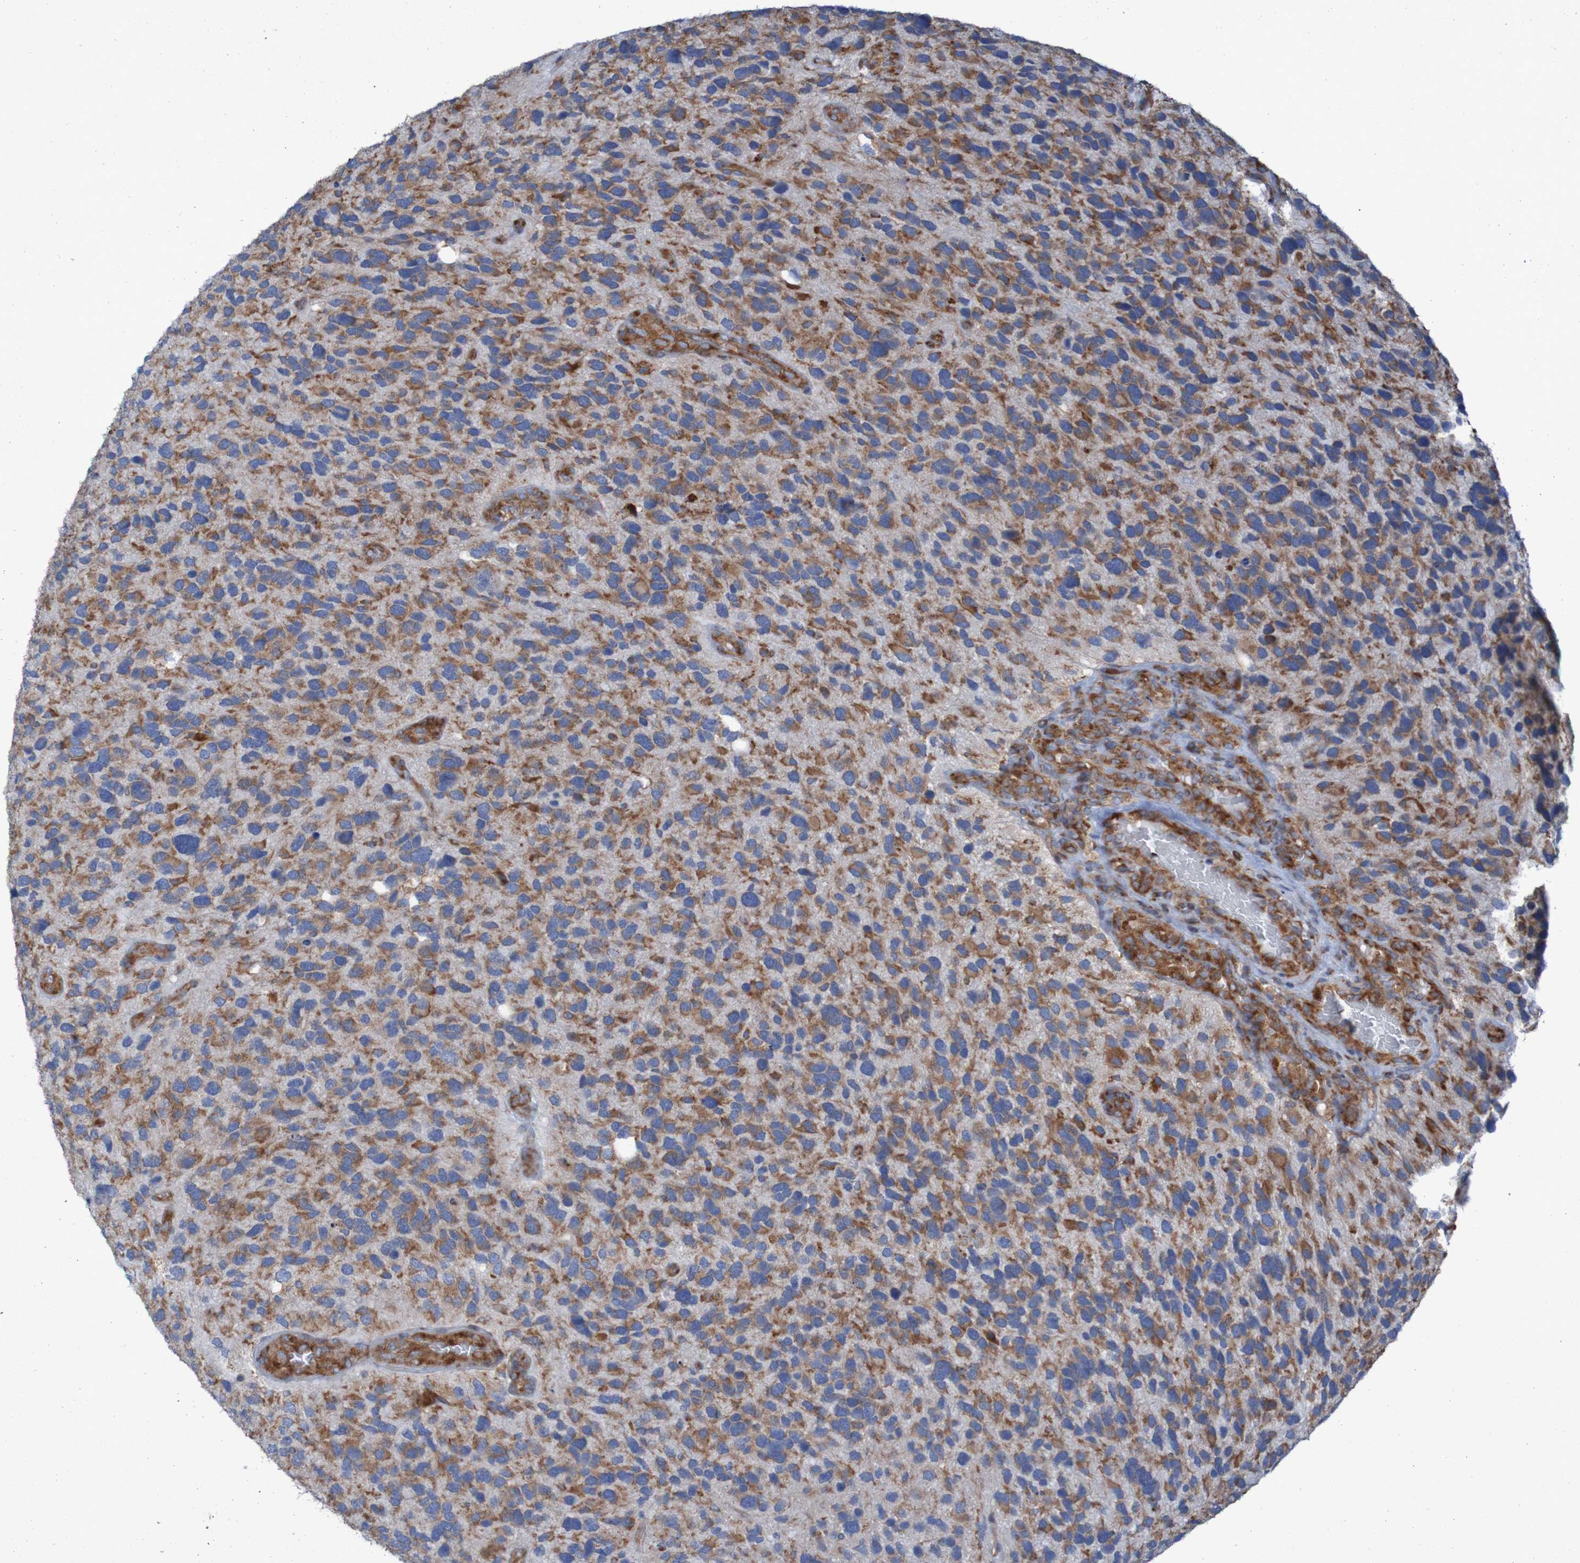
{"staining": {"intensity": "moderate", "quantity": ">75%", "location": "cytoplasmic/membranous"}, "tissue": "glioma", "cell_type": "Tumor cells", "image_type": "cancer", "snomed": [{"axis": "morphology", "description": "Glioma, malignant, High grade"}, {"axis": "topography", "description": "Brain"}], "caption": "Immunohistochemical staining of glioma exhibits medium levels of moderate cytoplasmic/membranous protein expression in approximately >75% of tumor cells.", "gene": "RPL10", "patient": {"sex": "female", "age": 58}}